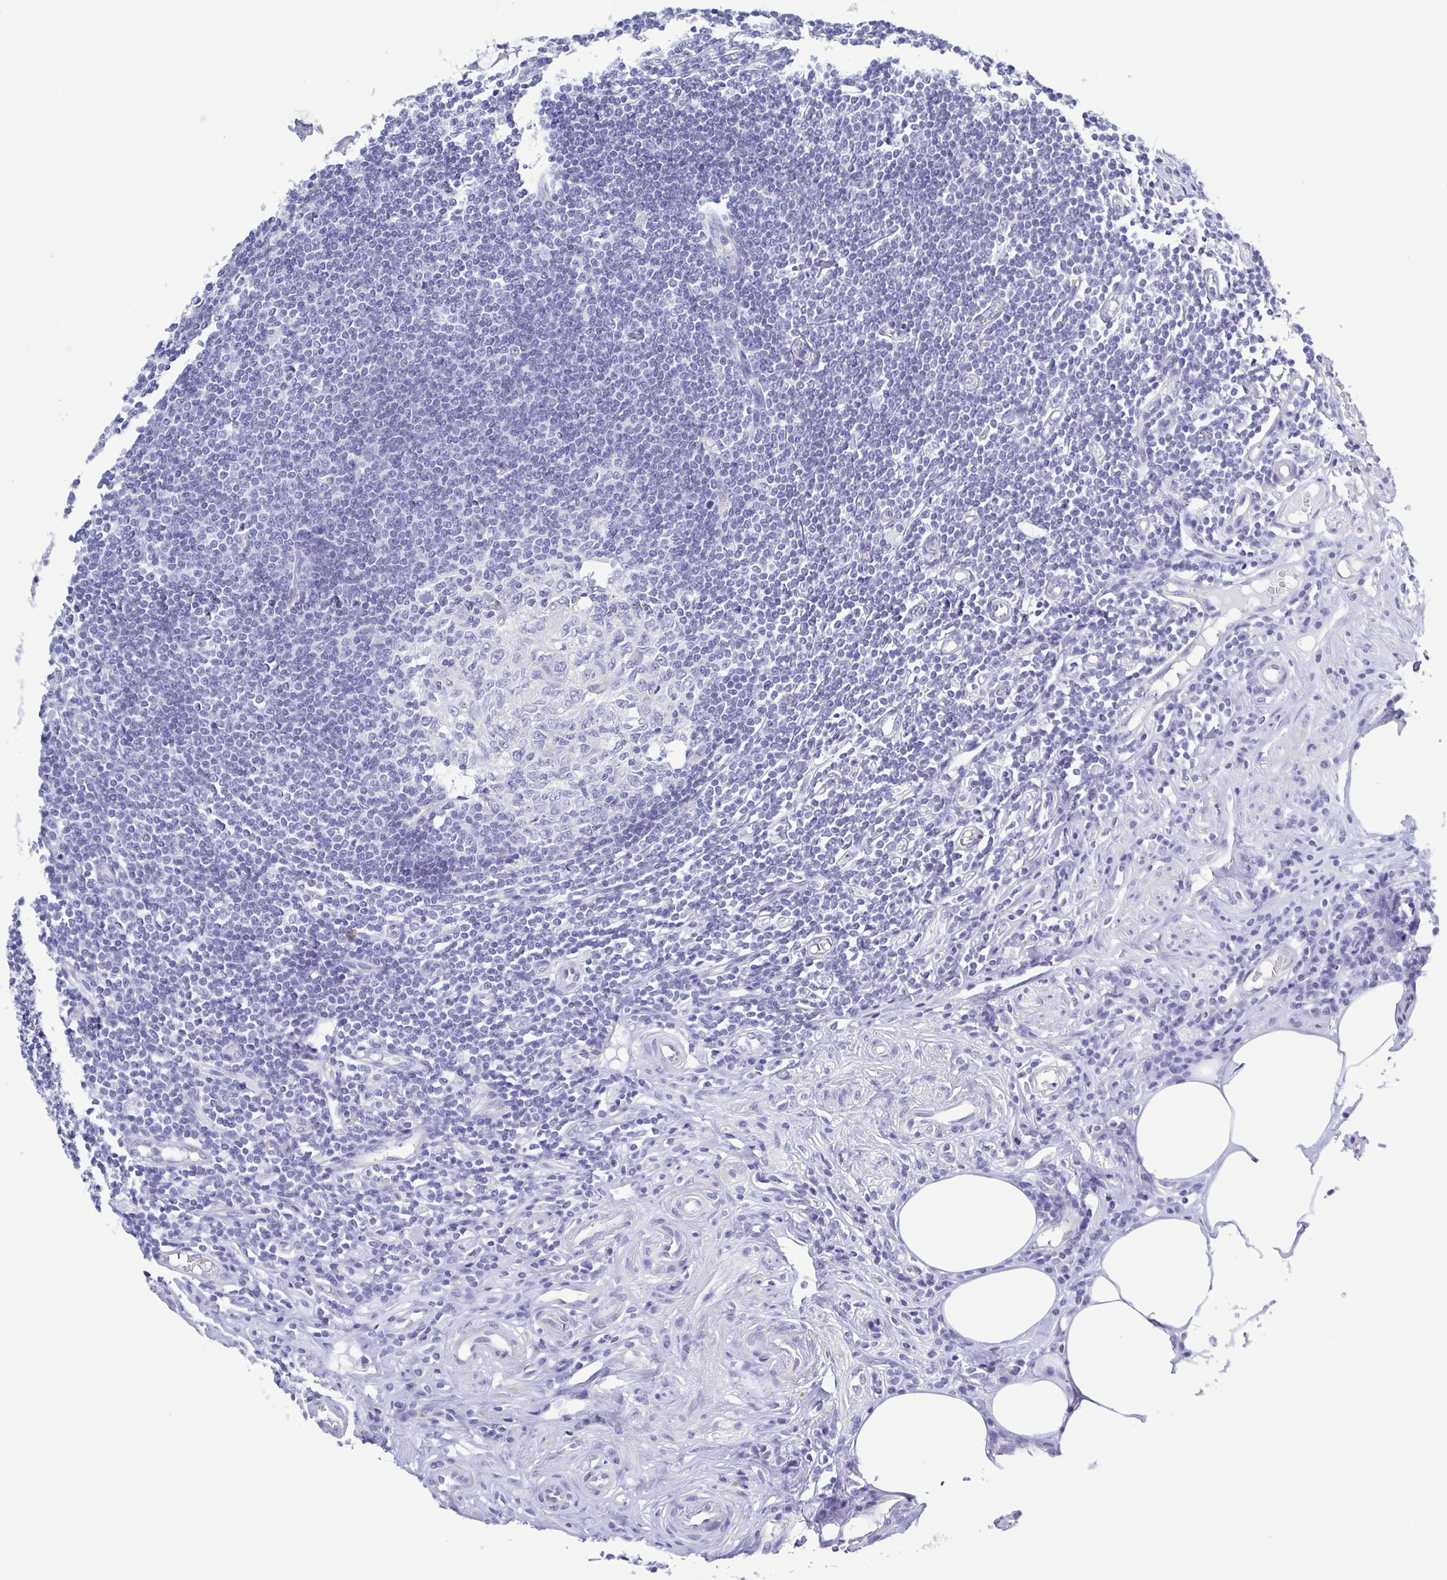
{"staining": {"intensity": "negative", "quantity": "none", "location": "none"}, "tissue": "appendix", "cell_type": "Glandular cells", "image_type": "normal", "snomed": [{"axis": "morphology", "description": "Normal tissue, NOS"}, {"axis": "topography", "description": "Appendix"}], "caption": "Immunohistochemistry of normal human appendix exhibits no expression in glandular cells.", "gene": "TEX12", "patient": {"sex": "female", "age": 57}}